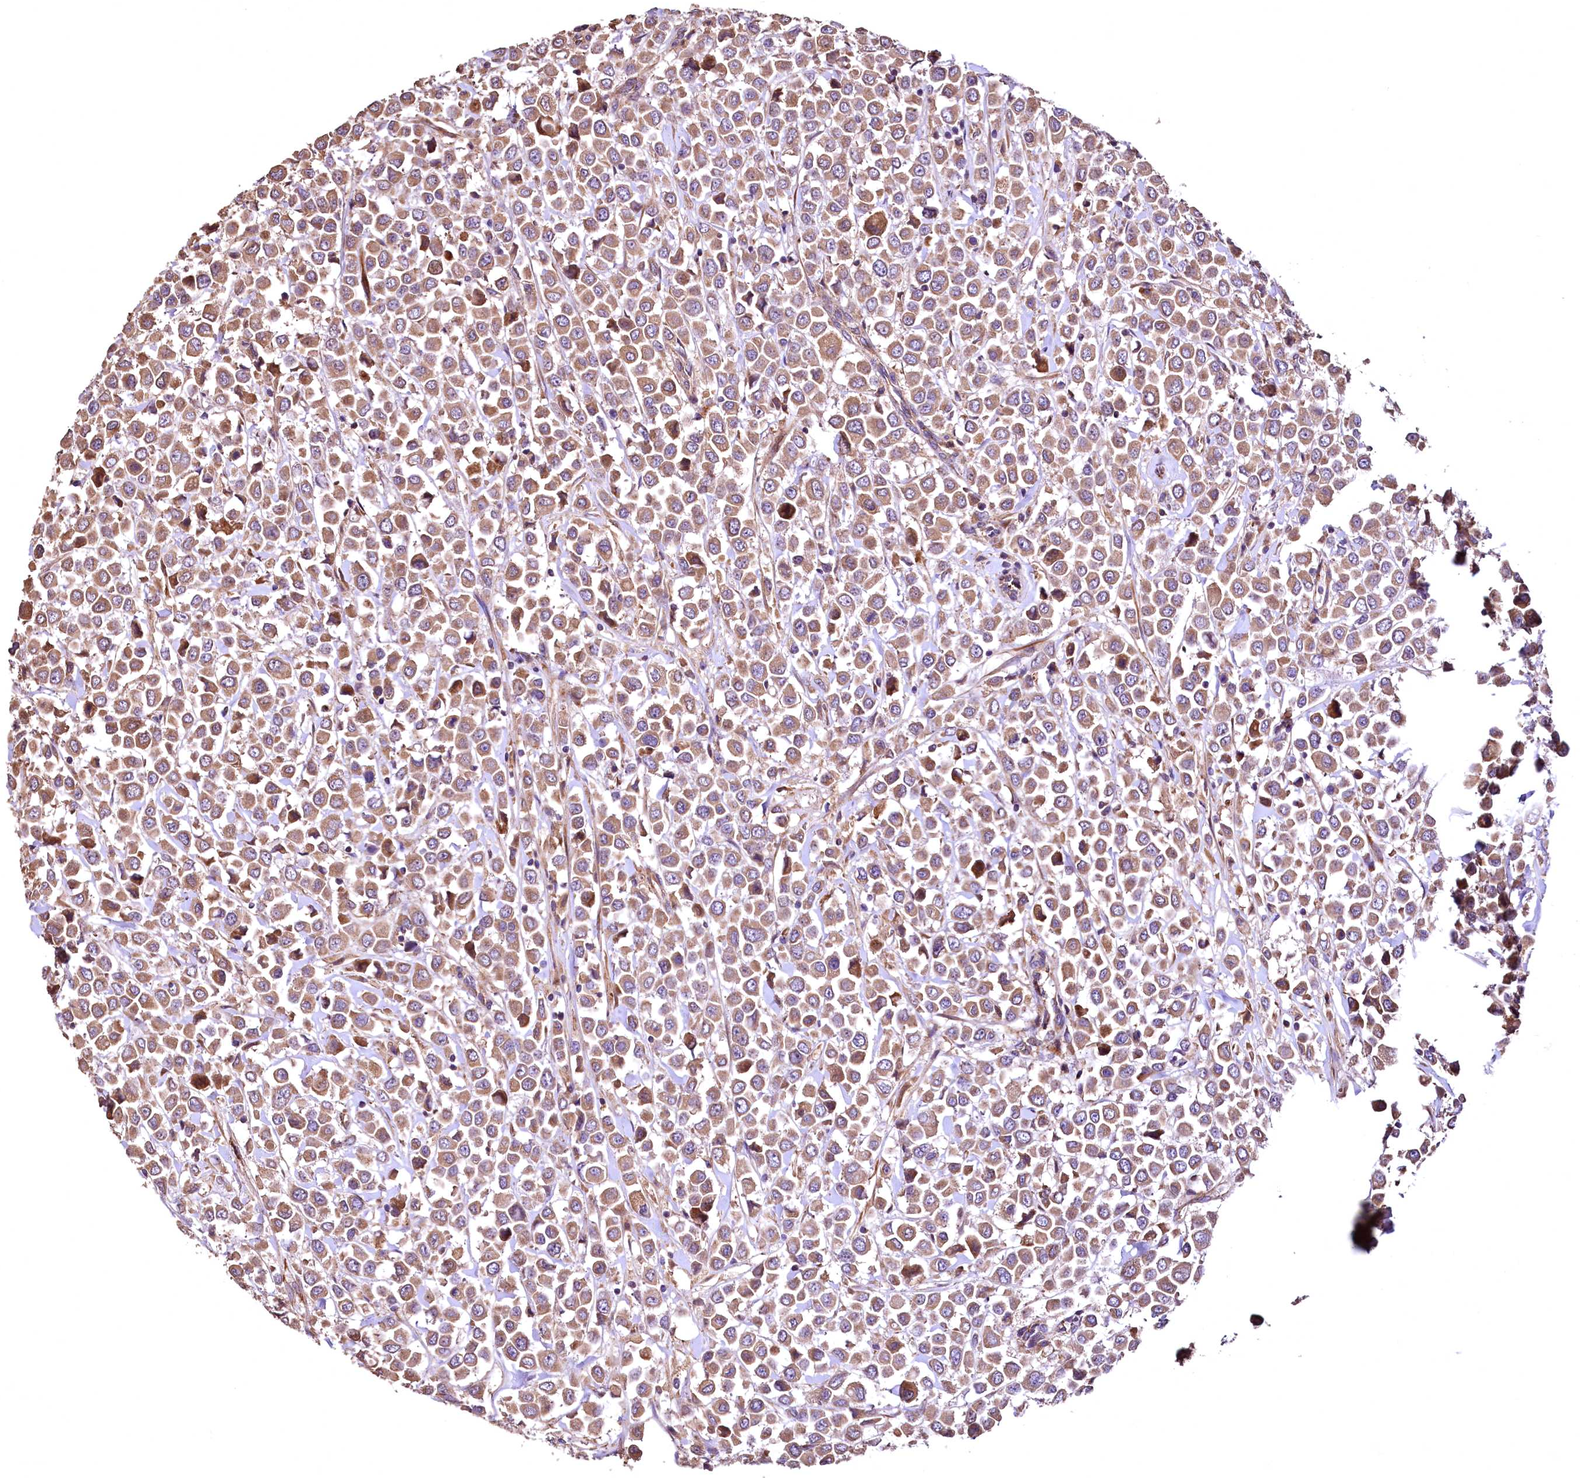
{"staining": {"intensity": "moderate", "quantity": ">75%", "location": "cytoplasmic/membranous"}, "tissue": "breast cancer", "cell_type": "Tumor cells", "image_type": "cancer", "snomed": [{"axis": "morphology", "description": "Duct carcinoma"}, {"axis": "topography", "description": "Breast"}], "caption": "A photomicrograph showing moderate cytoplasmic/membranous expression in approximately >75% of tumor cells in breast cancer, as visualized by brown immunohistochemical staining.", "gene": "RASSF1", "patient": {"sex": "female", "age": 61}}